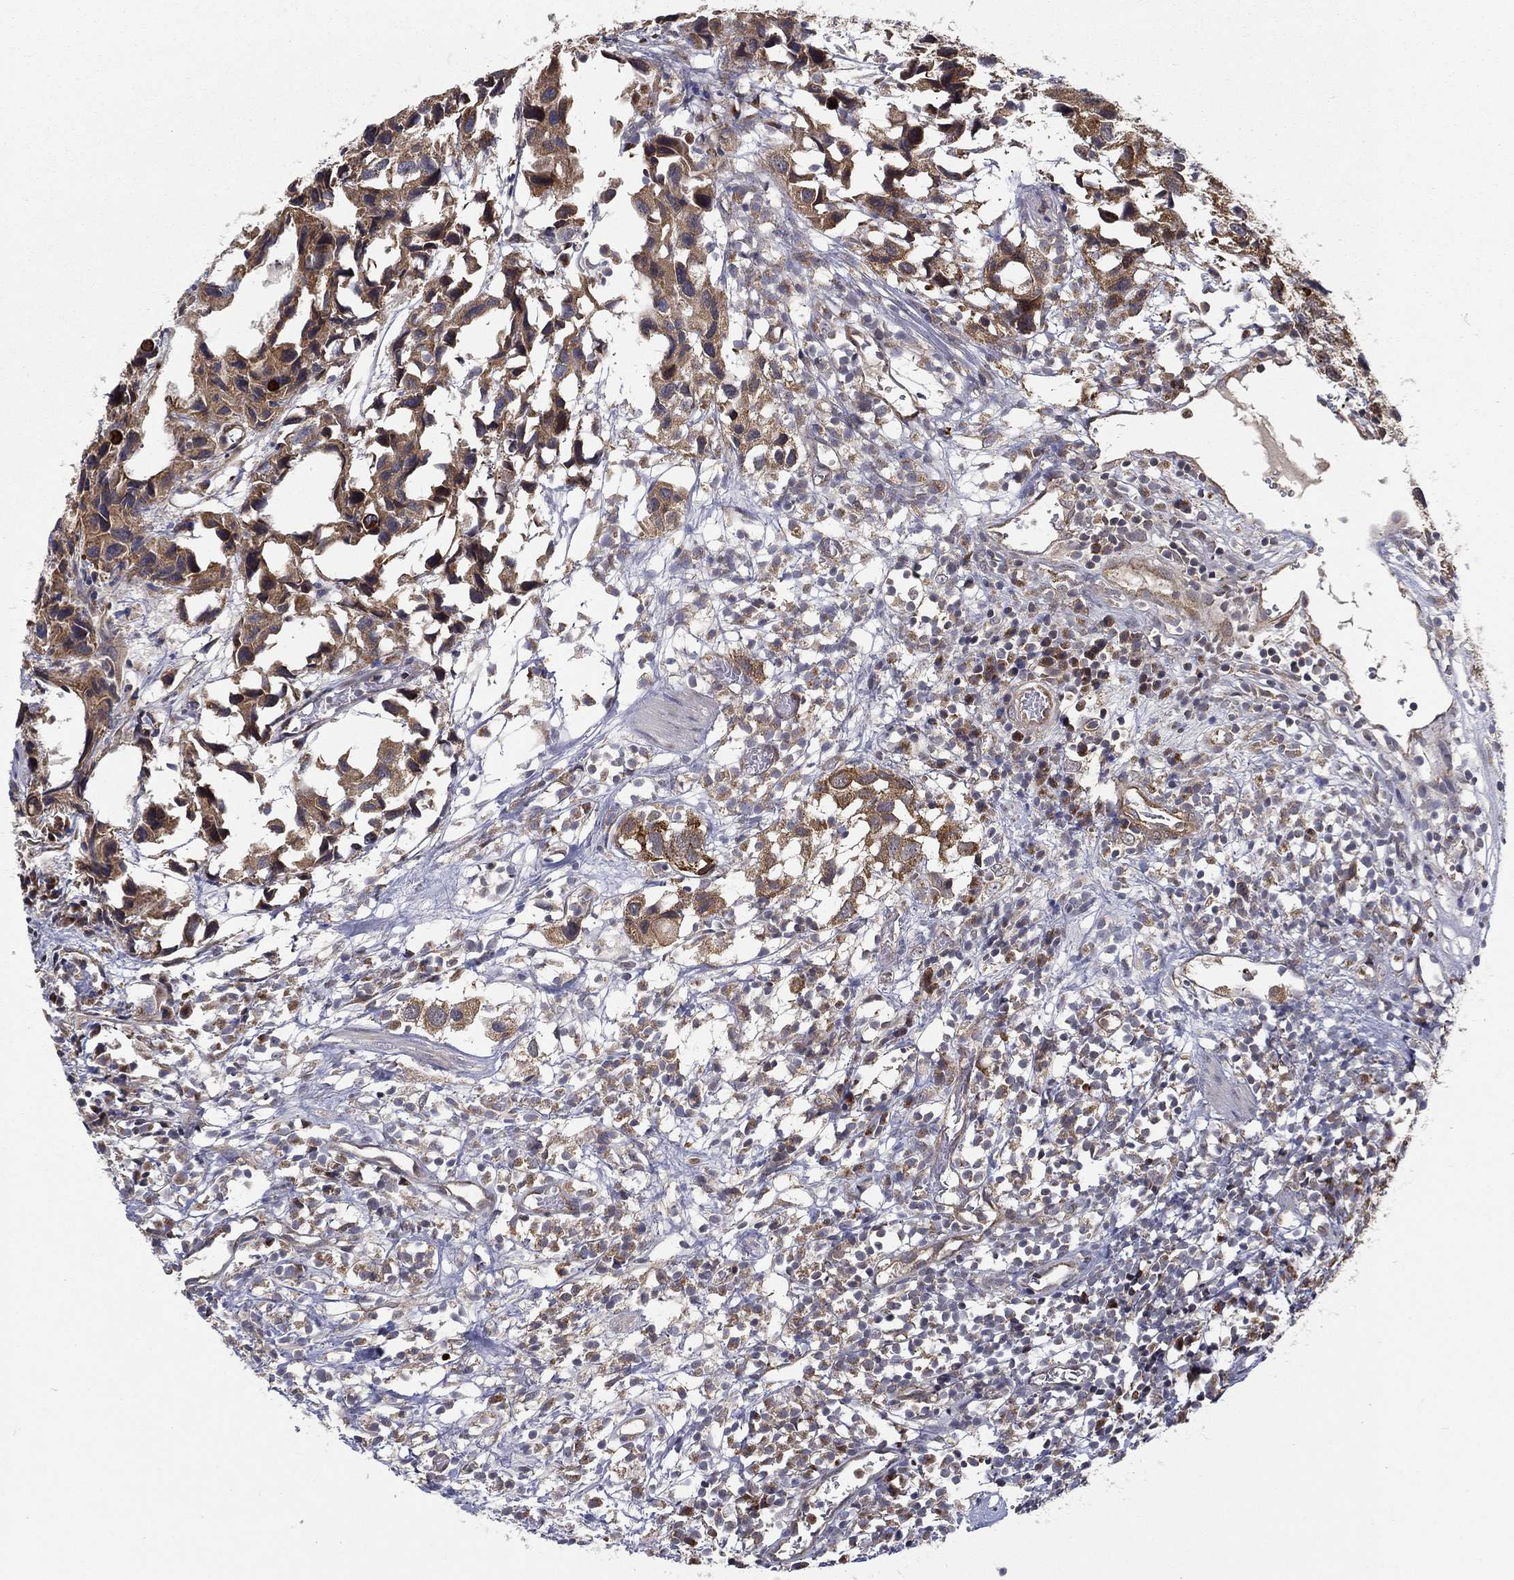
{"staining": {"intensity": "moderate", "quantity": "25%-75%", "location": "cytoplasmic/membranous"}, "tissue": "urothelial cancer", "cell_type": "Tumor cells", "image_type": "cancer", "snomed": [{"axis": "morphology", "description": "Urothelial carcinoma, High grade"}, {"axis": "topography", "description": "Urinary bladder"}], "caption": "Brown immunohistochemical staining in human urothelial cancer shows moderate cytoplasmic/membranous positivity in approximately 25%-75% of tumor cells.", "gene": "UACA", "patient": {"sex": "male", "age": 79}}